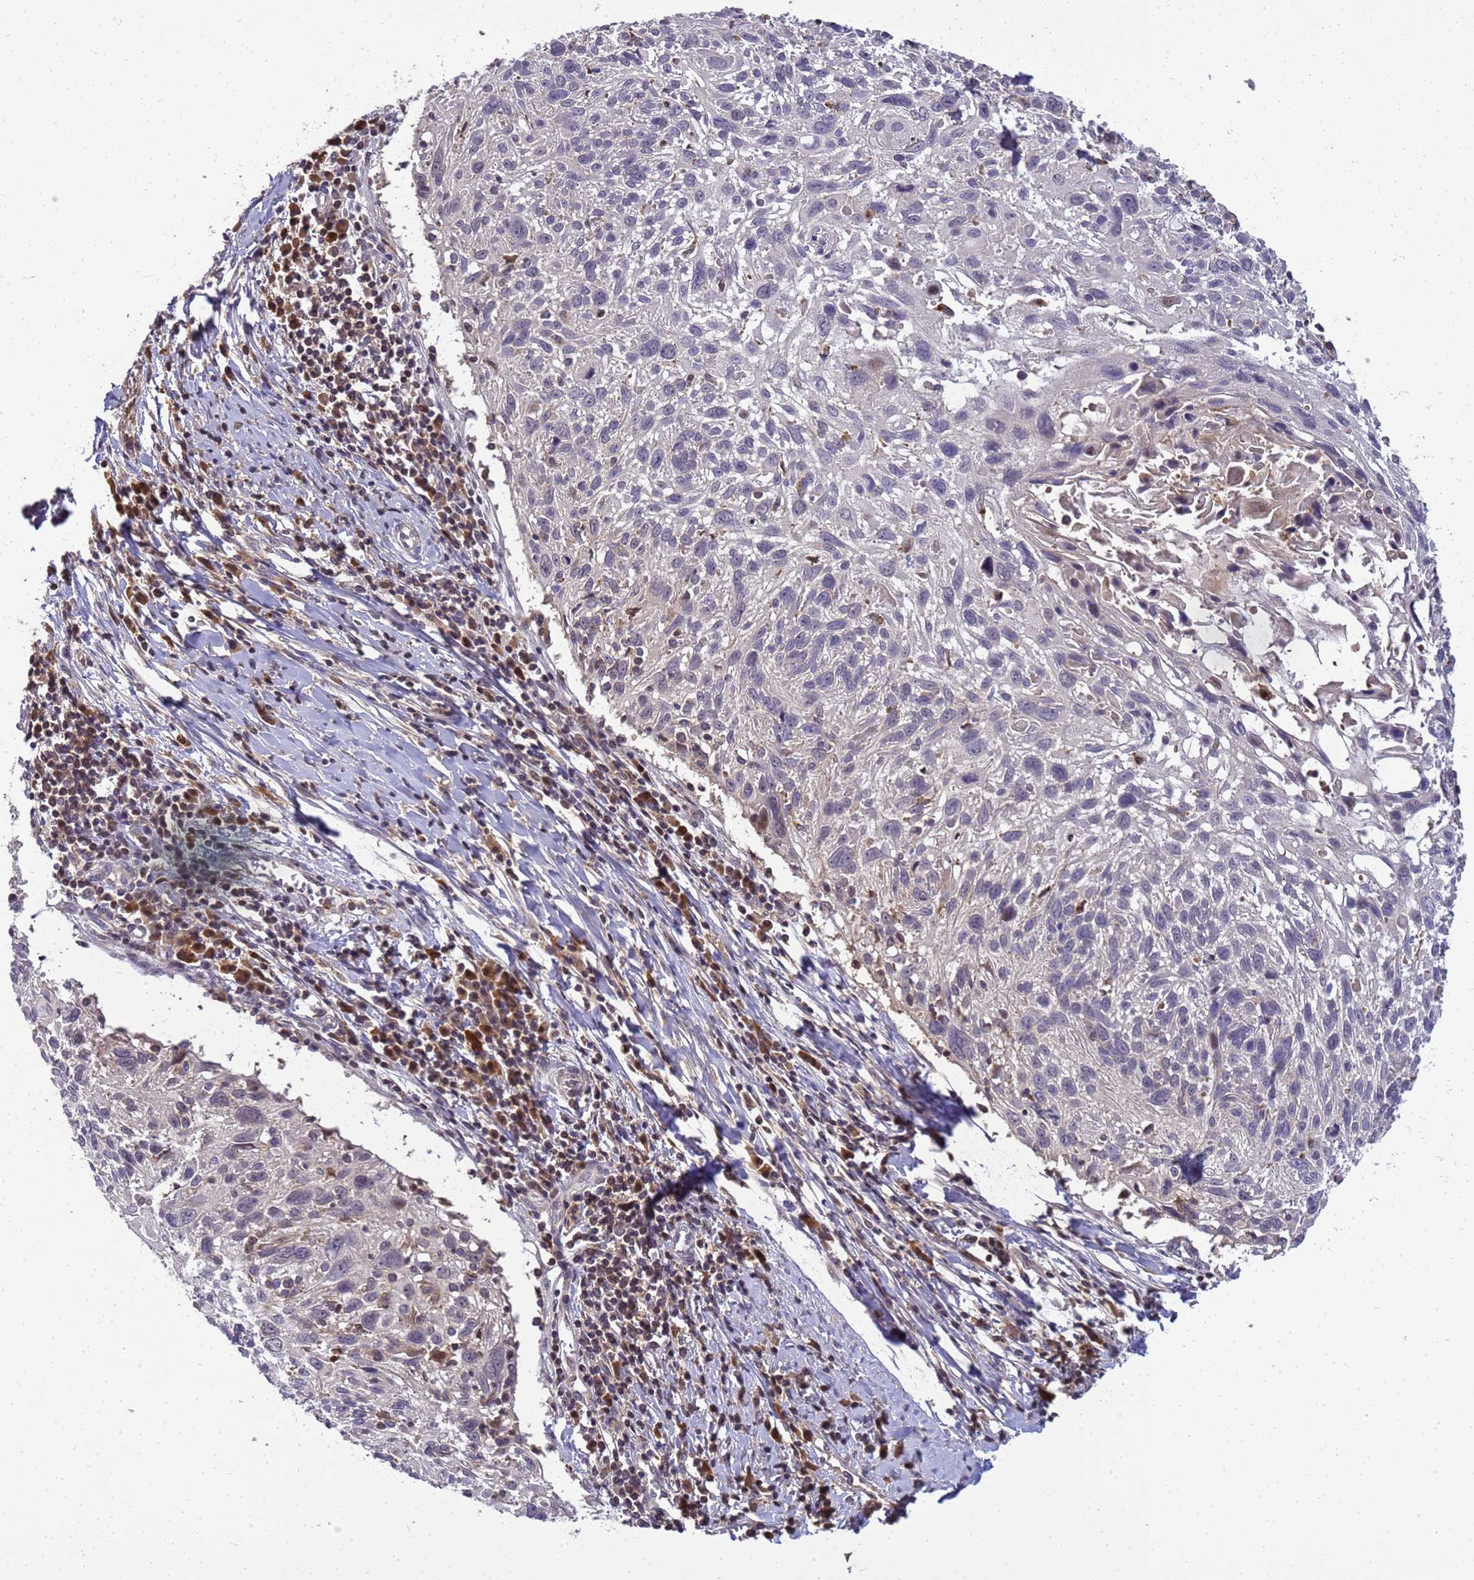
{"staining": {"intensity": "negative", "quantity": "none", "location": "none"}, "tissue": "cervical cancer", "cell_type": "Tumor cells", "image_type": "cancer", "snomed": [{"axis": "morphology", "description": "Squamous cell carcinoma, NOS"}, {"axis": "topography", "description": "Cervix"}], "caption": "IHC micrograph of cervical cancer stained for a protein (brown), which displays no expression in tumor cells. (Stains: DAB (3,3'-diaminobenzidine) IHC with hematoxylin counter stain, Microscopy: brightfield microscopy at high magnification).", "gene": "TMEM74B", "patient": {"sex": "female", "age": 51}}